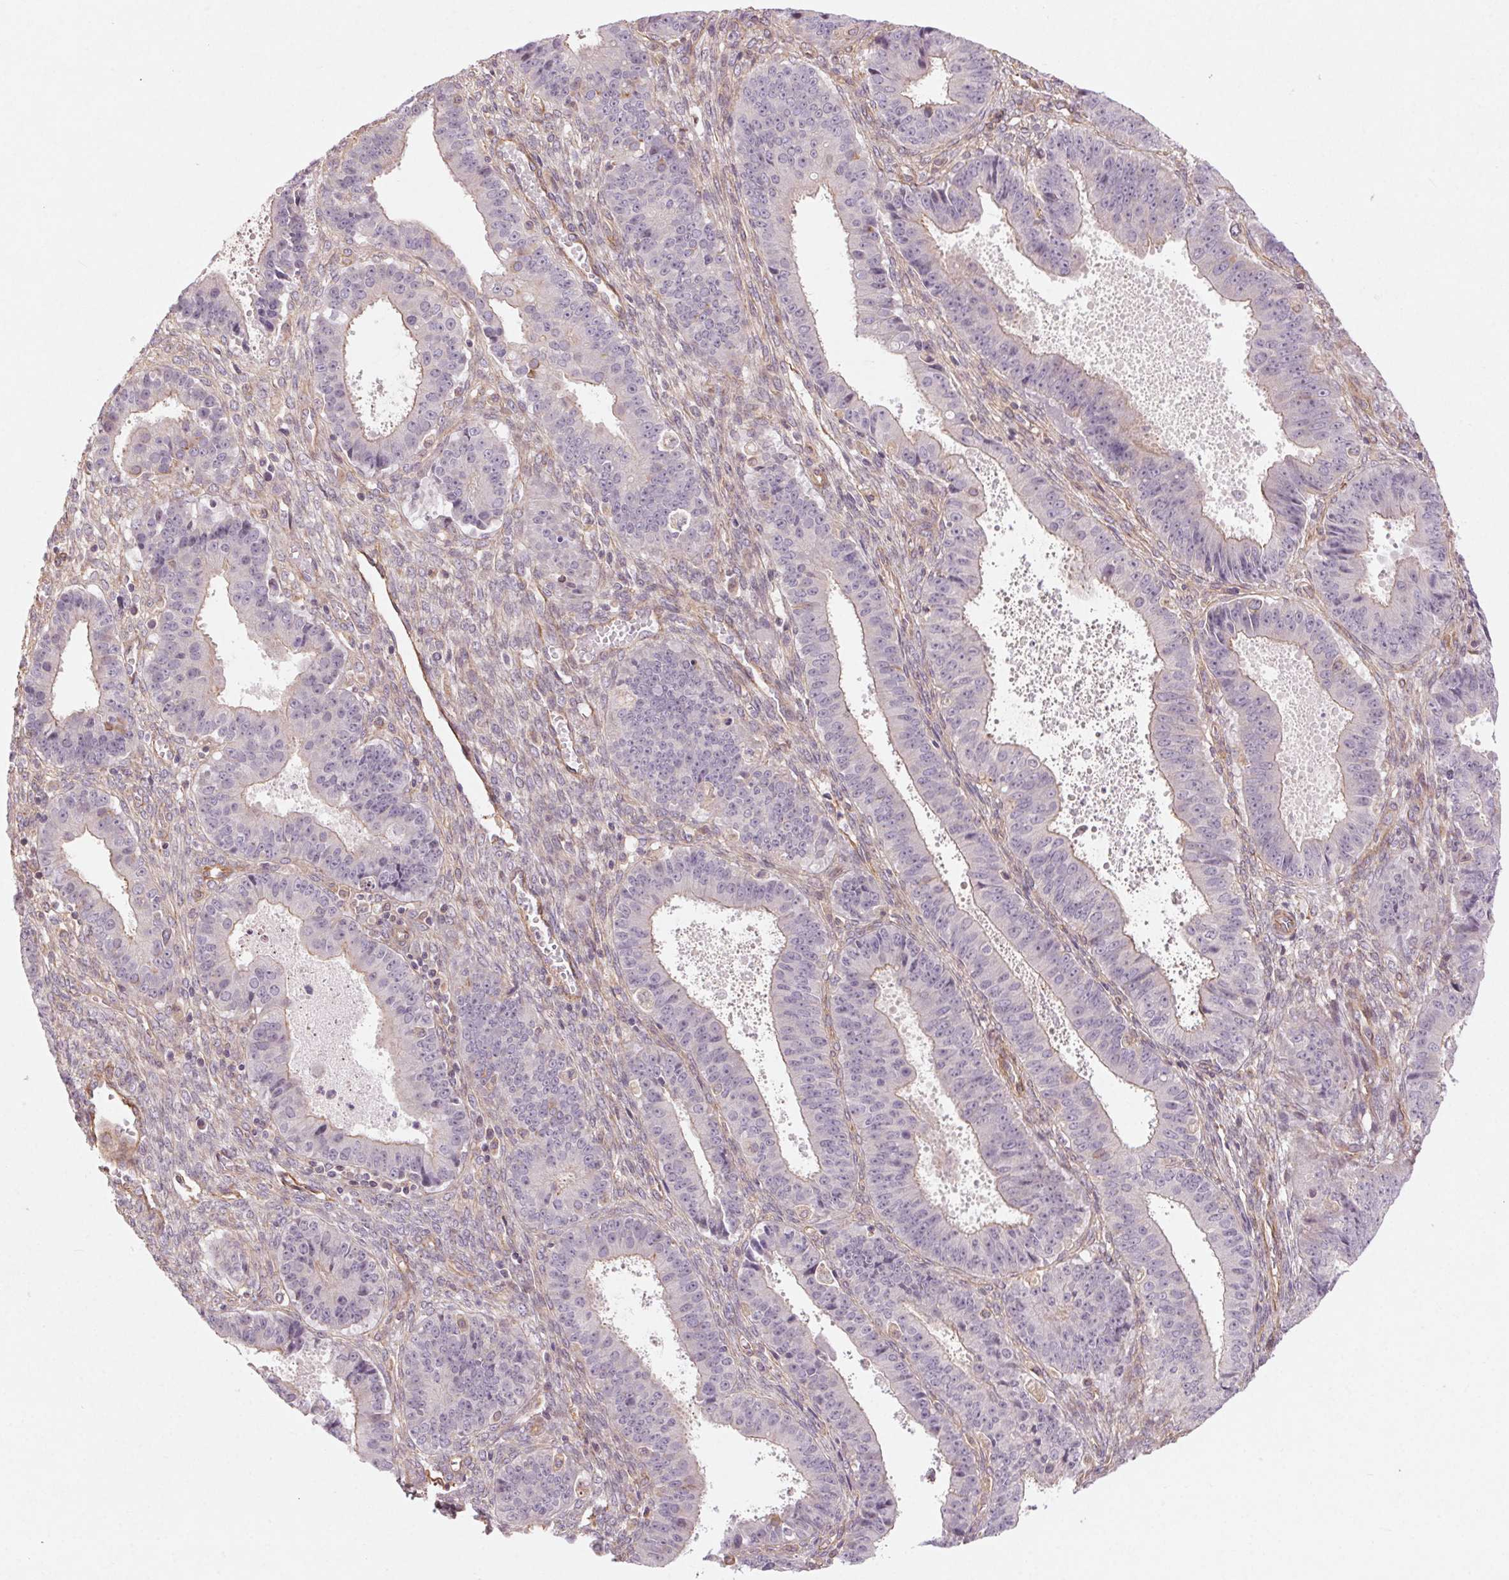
{"staining": {"intensity": "negative", "quantity": "none", "location": "none"}, "tissue": "ovarian cancer", "cell_type": "Tumor cells", "image_type": "cancer", "snomed": [{"axis": "morphology", "description": "Carcinoma, endometroid"}, {"axis": "topography", "description": "Ovary"}], "caption": "IHC image of ovarian cancer (endometroid carcinoma) stained for a protein (brown), which shows no expression in tumor cells.", "gene": "CCSER1", "patient": {"sex": "female", "age": 42}}